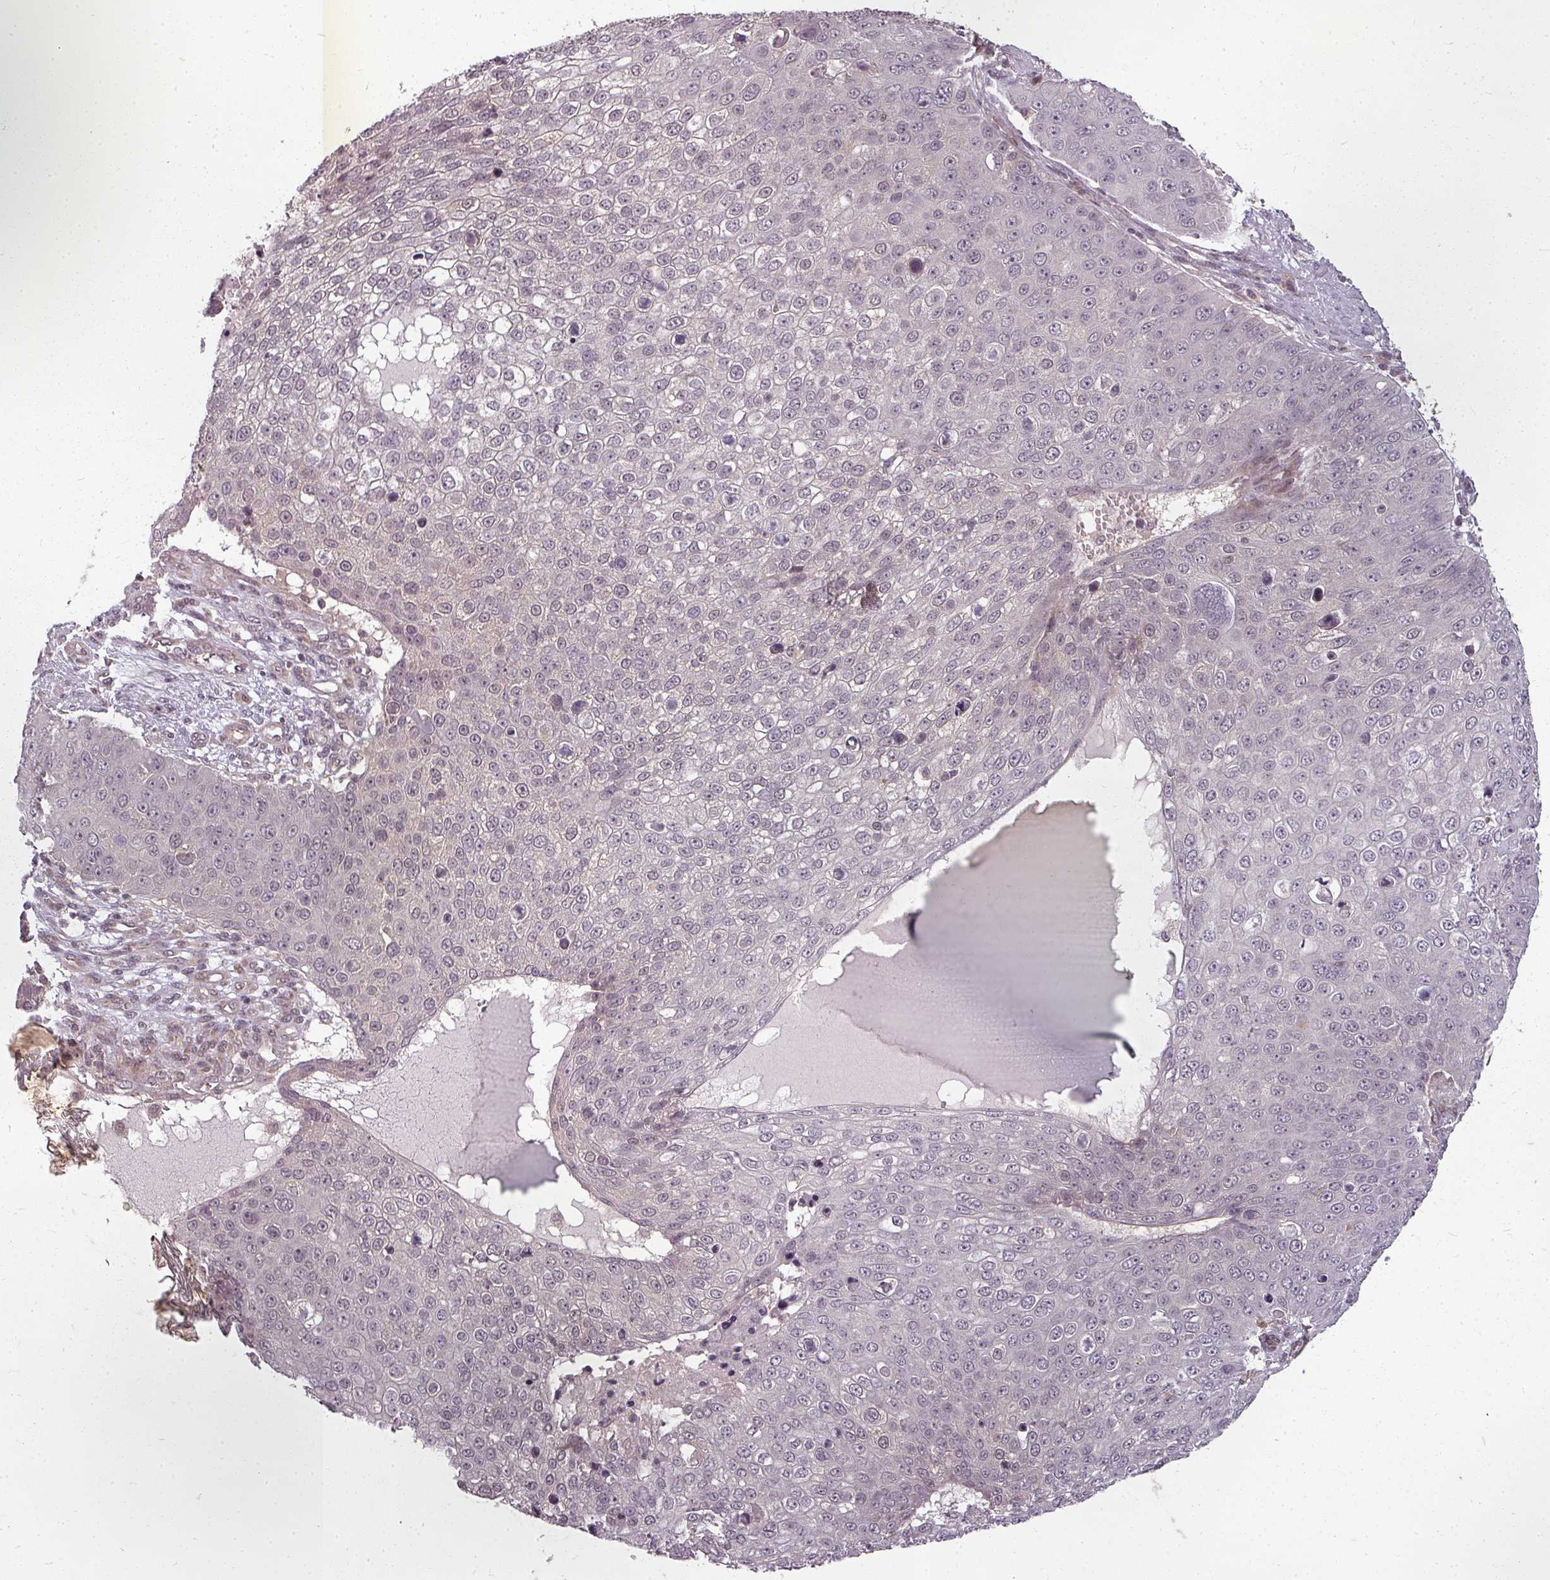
{"staining": {"intensity": "negative", "quantity": "none", "location": "none"}, "tissue": "skin cancer", "cell_type": "Tumor cells", "image_type": "cancer", "snomed": [{"axis": "morphology", "description": "Squamous cell carcinoma, NOS"}, {"axis": "topography", "description": "Skin"}], "caption": "Squamous cell carcinoma (skin) was stained to show a protein in brown. There is no significant staining in tumor cells. The staining was performed using DAB to visualize the protein expression in brown, while the nuclei were stained in blue with hematoxylin (Magnification: 20x).", "gene": "CLIC1", "patient": {"sex": "male", "age": 71}}